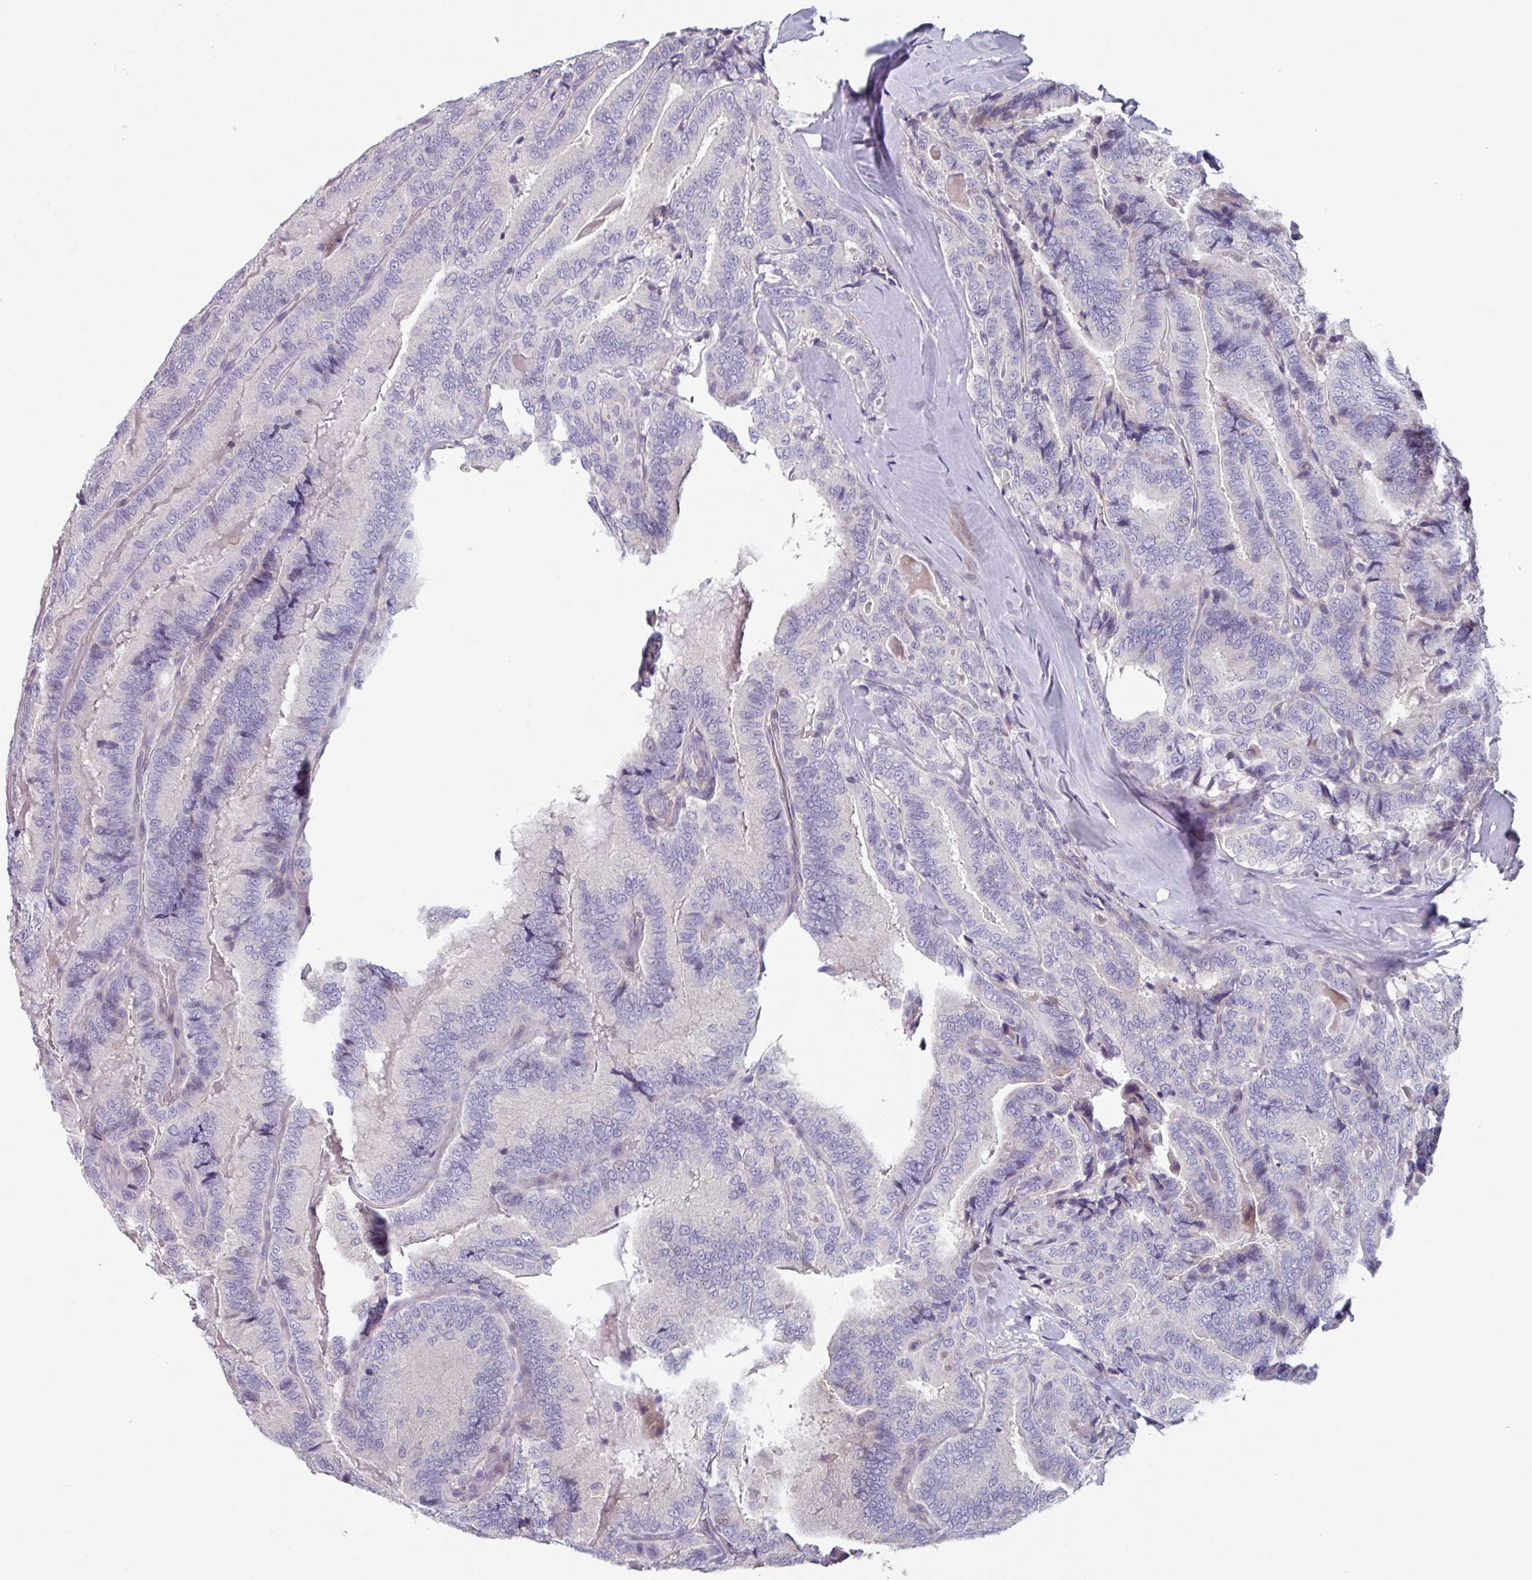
{"staining": {"intensity": "negative", "quantity": "none", "location": "none"}, "tissue": "thyroid cancer", "cell_type": "Tumor cells", "image_type": "cancer", "snomed": [{"axis": "morphology", "description": "Papillary adenocarcinoma, NOS"}, {"axis": "topography", "description": "Thyroid gland"}], "caption": "There is no significant staining in tumor cells of papillary adenocarcinoma (thyroid).", "gene": "TMEM132A", "patient": {"sex": "male", "age": 61}}